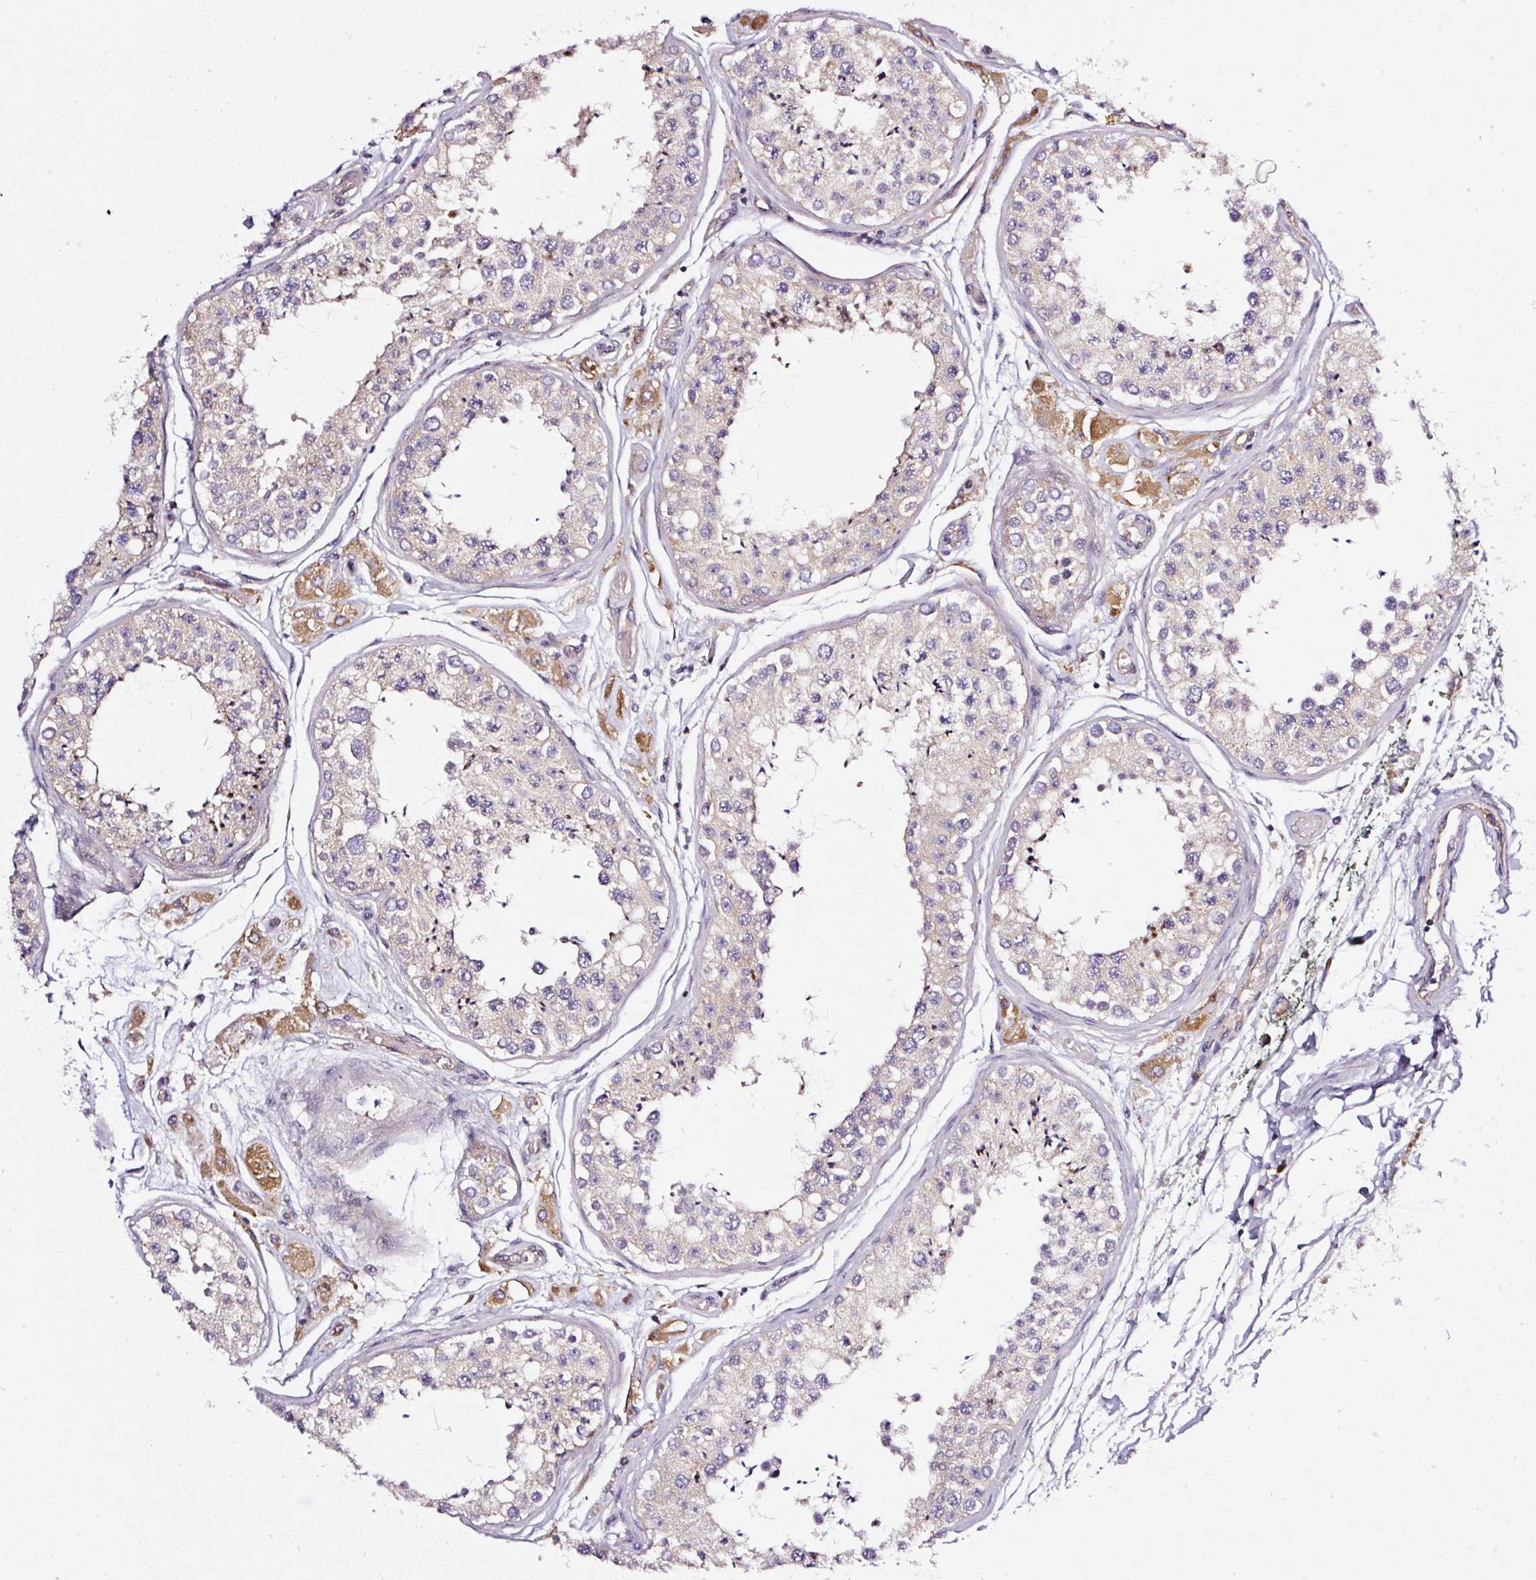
{"staining": {"intensity": "weak", "quantity": "25%-75%", "location": "cytoplasmic/membranous"}, "tissue": "testis", "cell_type": "Cells in seminiferous ducts", "image_type": "normal", "snomed": [{"axis": "morphology", "description": "Normal tissue, NOS"}, {"axis": "topography", "description": "Testis"}], "caption": "Testis stained with immunohistochemistry displays weak cytoplasmic/membranous expression in about 25%-75% of cells in seminiferous ducts.", "gene": "RPL10A", "patient": {"sex": "male", "age": 25}}